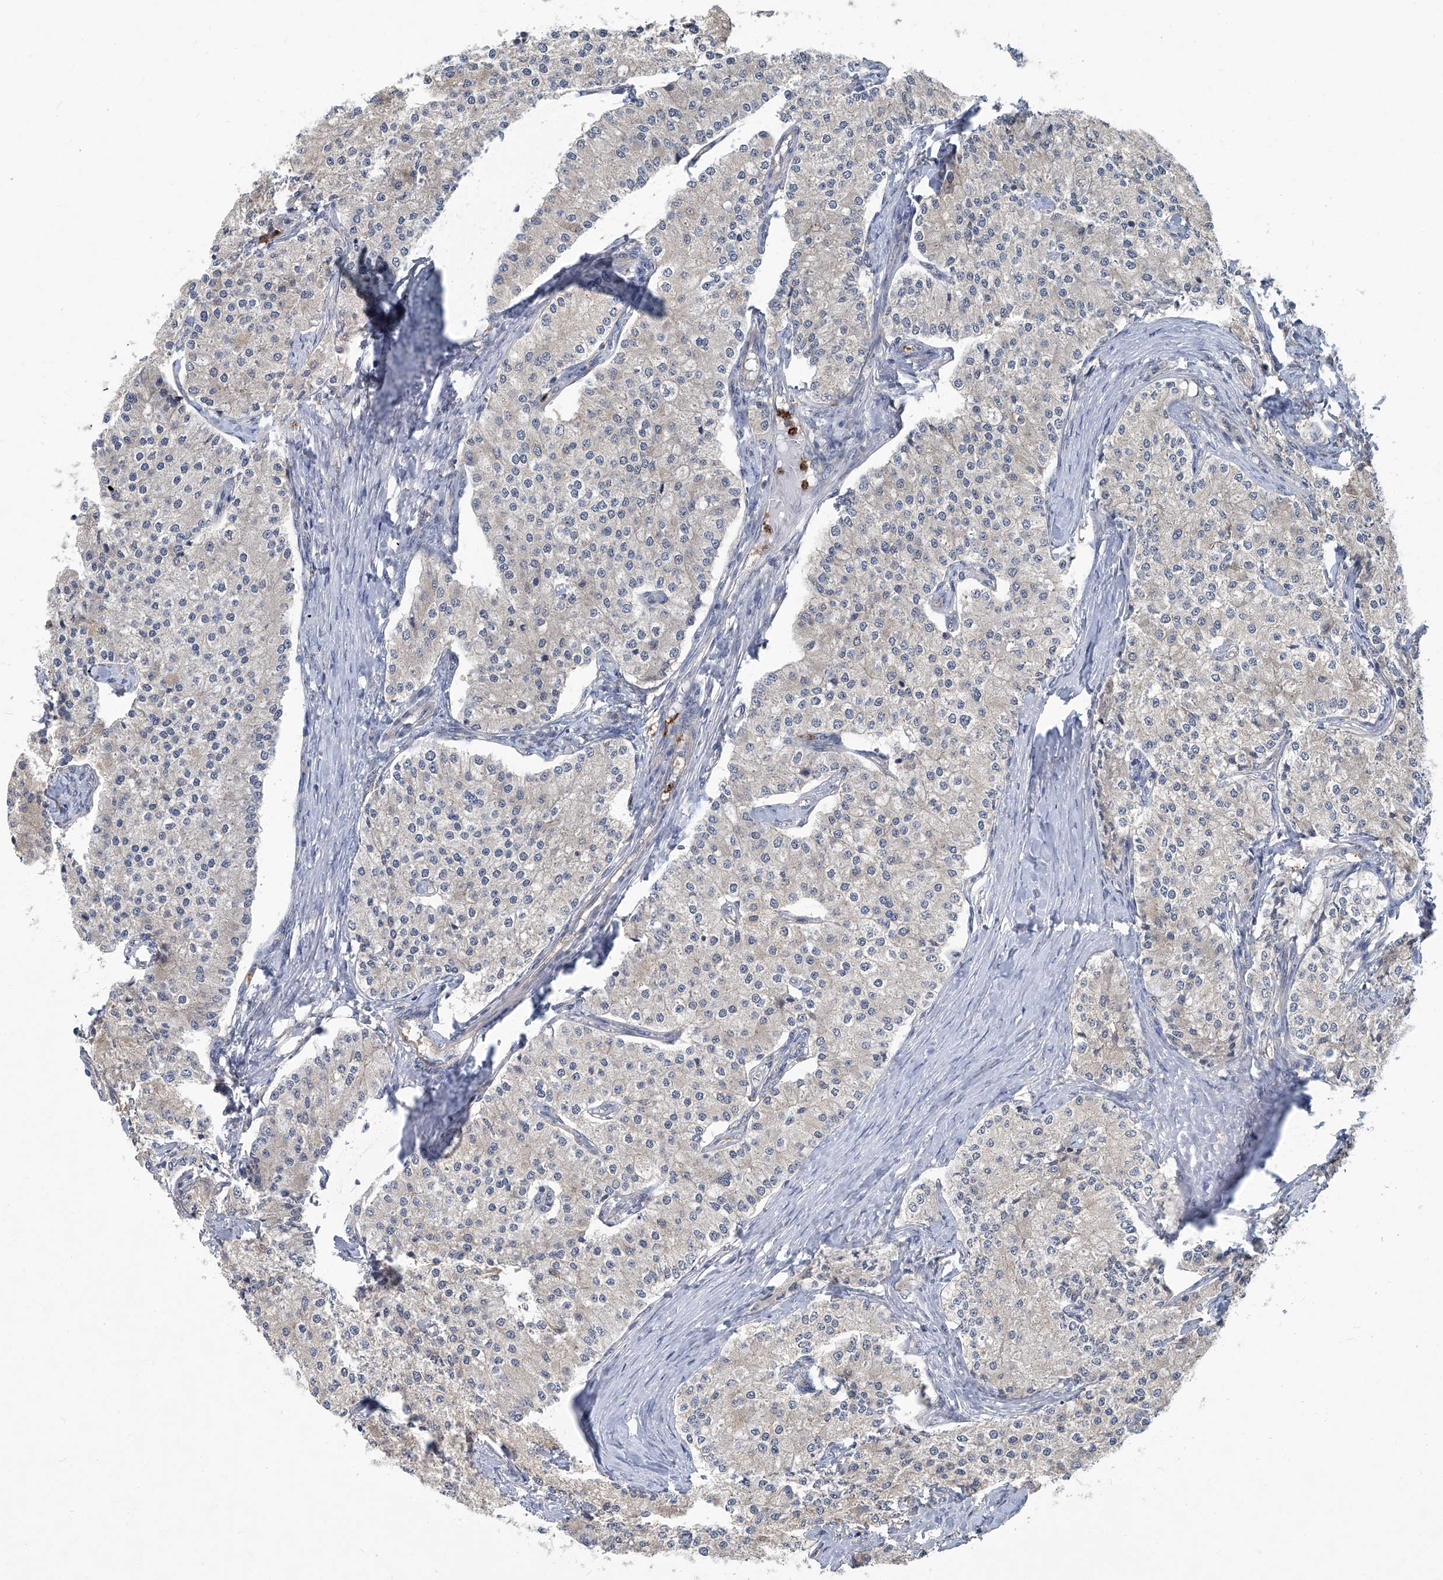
{"staining": {"intensity": "negative", "quantity": "none", "location": "none"}, "tissue": "carcinoid", "cell_type": "Tumor cells", "image_type": "cancer", "snomed": [{"axis": "morphology", "description": "Carcinoid, malignant, NOS"}, {"axis": "topography", "description": "Colon"}], "caption": "Malignant carcinoid was stained to show a protein in brown. There is no significant expression in tumor cells.", "gene": "AKNAD1", "patient": {"sex": "female", "age": 52}}